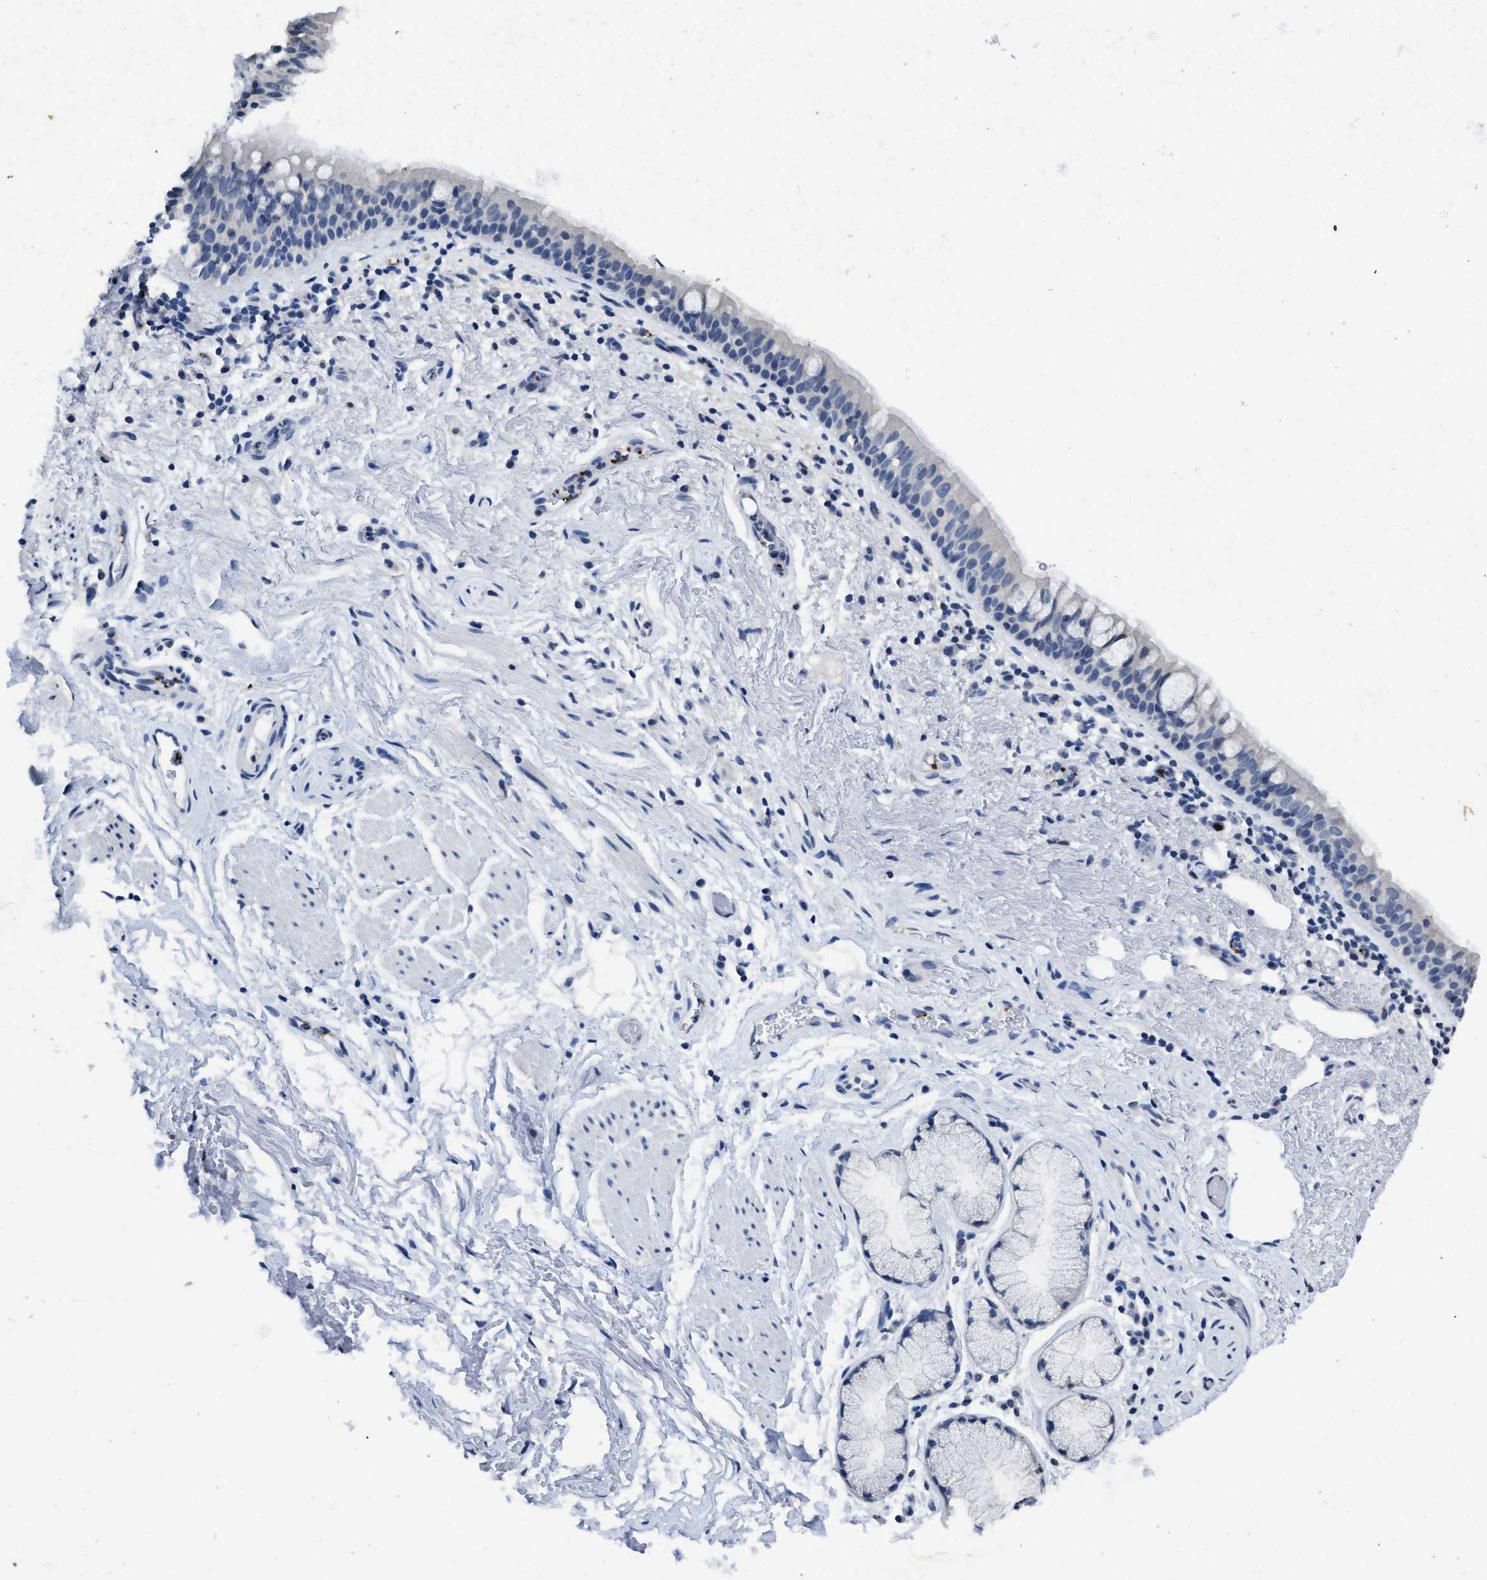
{"staining": {"intensity": "negative", "quantity": "none", "location": "none"}, "tissue": "bronchus", "cell_type": "Respiratory epithelial cells", "image_type": "normal", "snomed": [{"axis": "morphology", "description": "Normal tissue, NOS"}, {"axis": "morphology", "description": "Inflammation, NOS"}, {"axis": "topography", "description": "Cartilage tissue"}, {"axis": "topography", "description": "Bronchus"}], "caption": "Benign bronchus was stained to show a protein in brown. There is no significant positivity in respiratory epithelial cells.", "gene": "ITGA2B", "patient": {"sex": "male", "age": 77}}